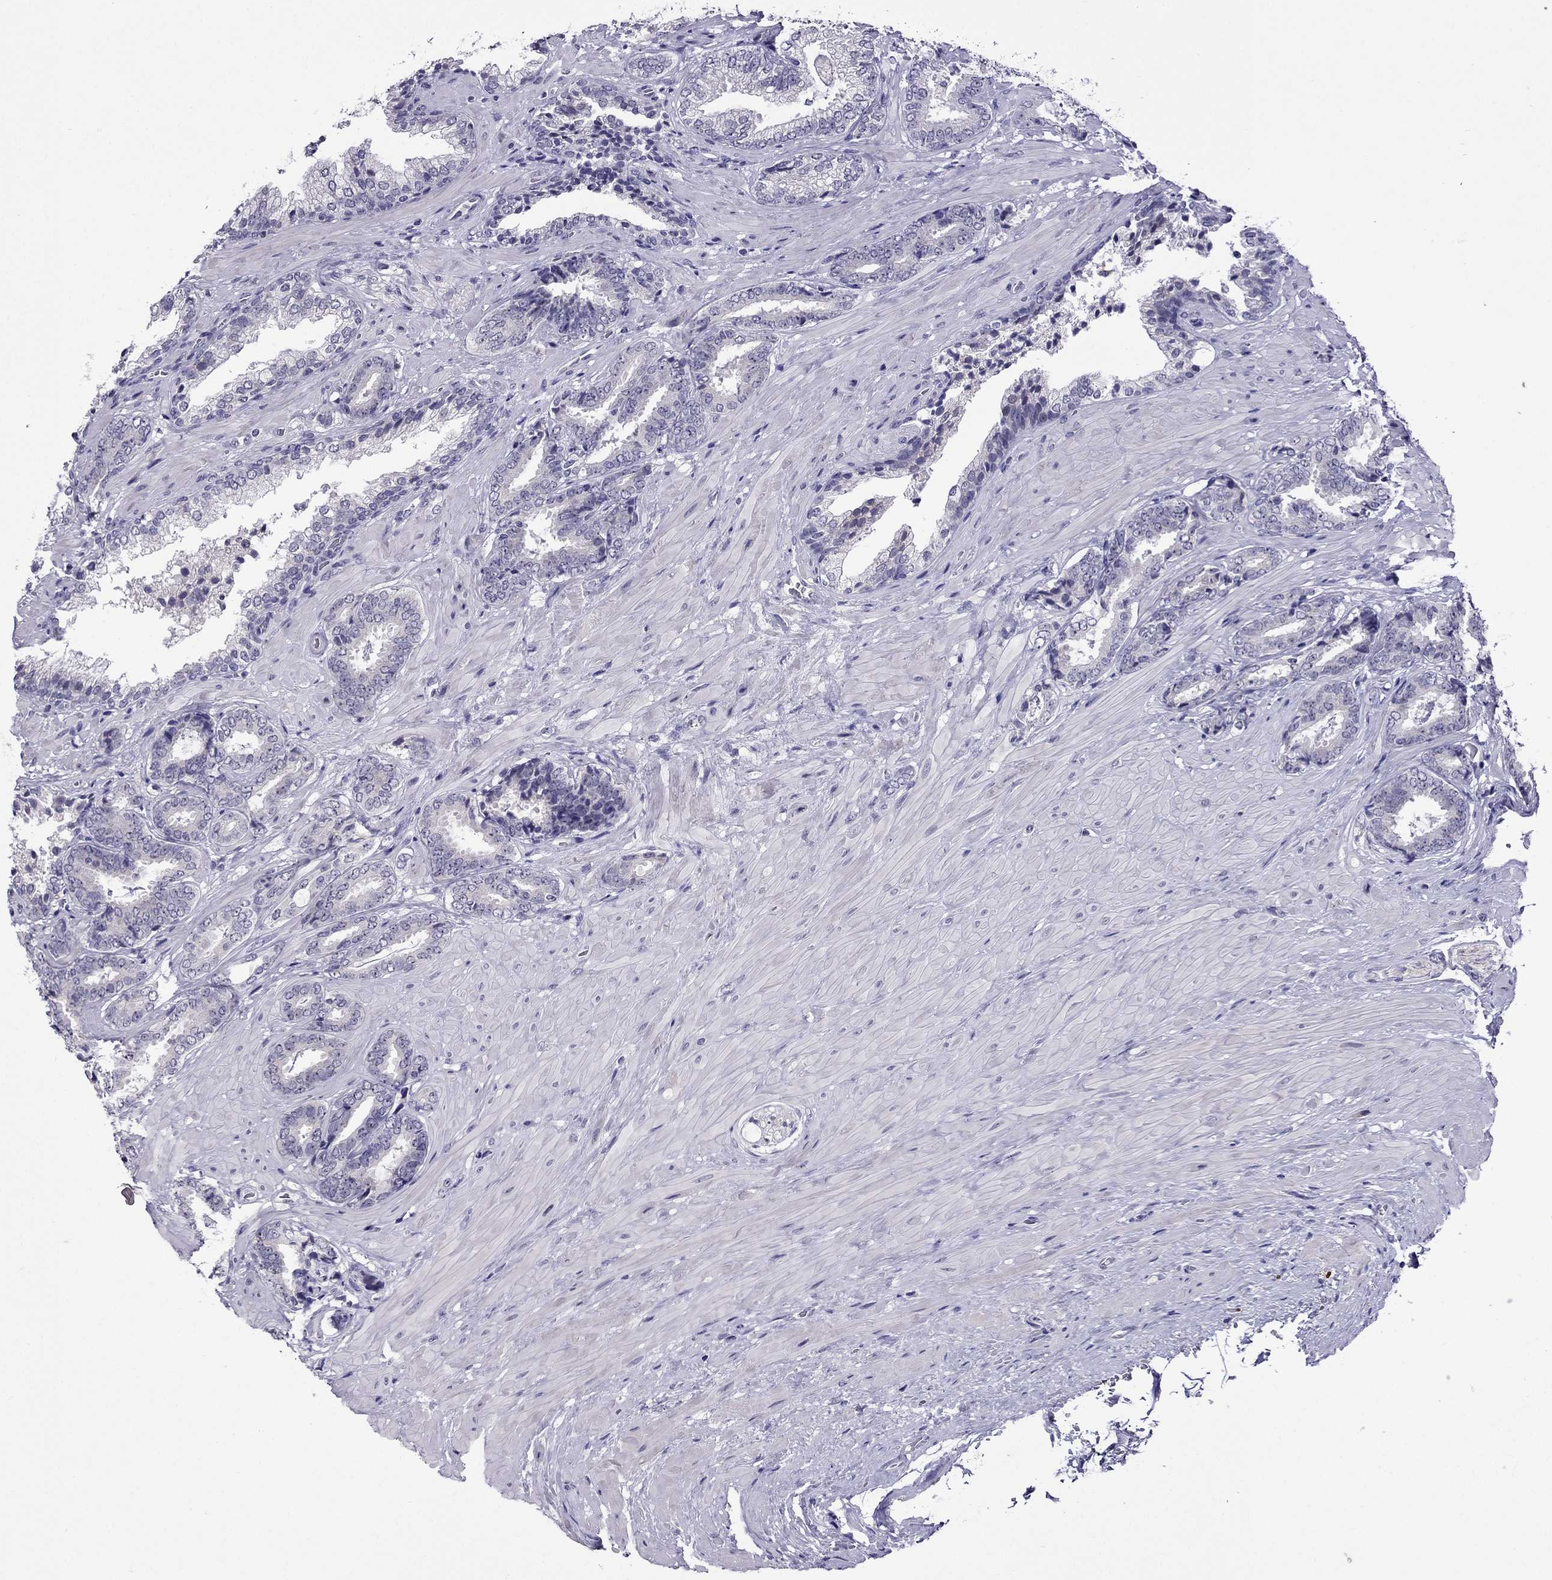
{"staining": {"intensity": "negative", "quantity": "none", "location": "none"}, "tissue": "prostate cancer", "cell_type": "Tumor cells", "image_type": "cancer", "snomed": [{"axis": "morphology", "description": "Adenocarcinoma, Low grade"}, {"axis": "topography", "description": "Prostate"}], "caption": "An image of prostate cancer stained for a protein demonstrates no brown staining in tumor cells.", "gene": "SPTBN4", "patient": {"sex": "male", "age": 61}}